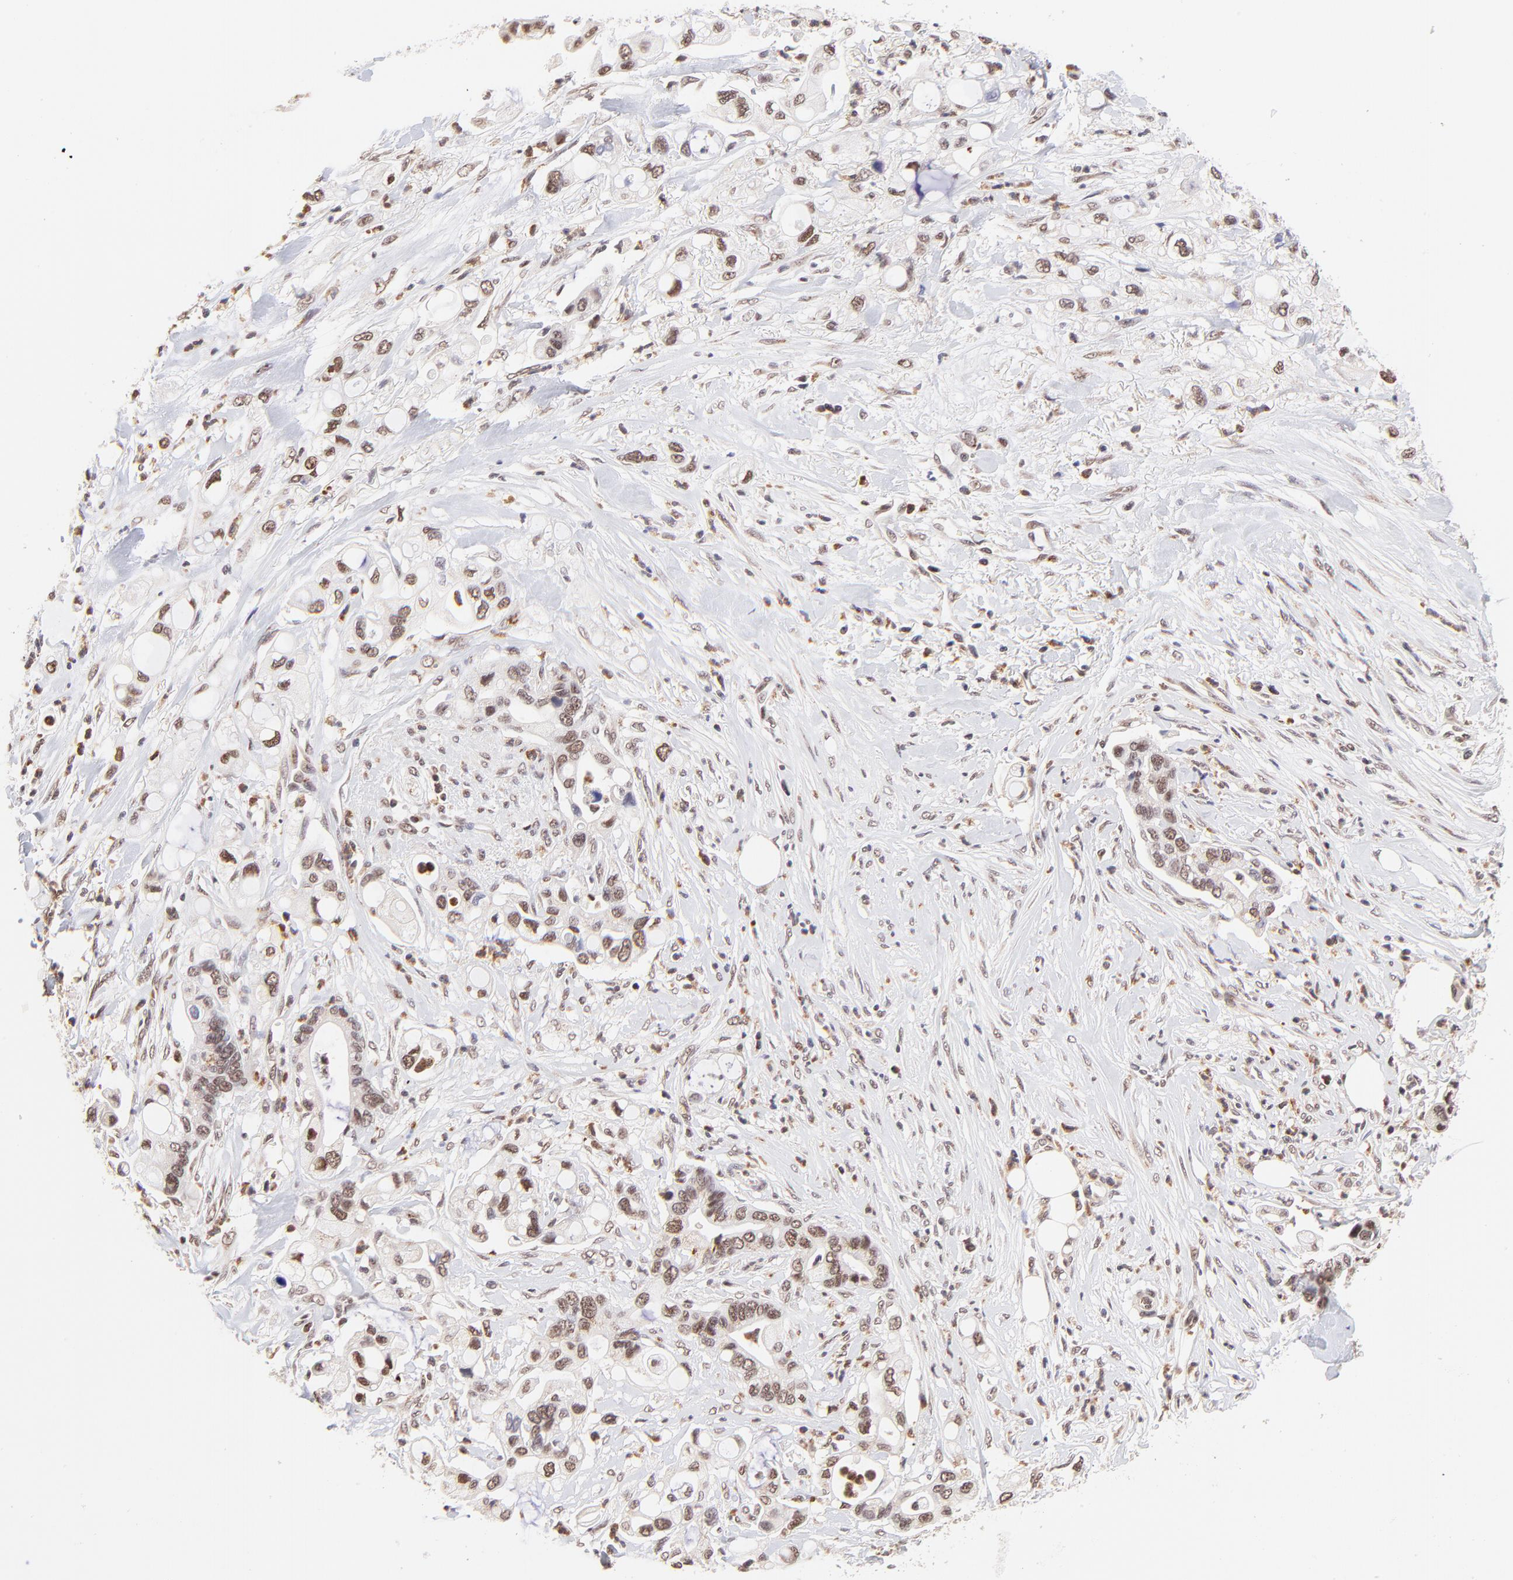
{"staining": {"intensity": "moderate", "quantity": ">75%", "location": "nuclear"}, "tissue": "pancreatic cancer", "cell_type": "Tumor cells", "image_type": "cancer", "snomed": [{"axis": "morphology", "description": "Adenocarcinoma, NOS"}, {"axis": "topography", "description": "Pancreas"}], "caption": "IHC micrograph of neoplastic tissue: pancreatic cancer stained using immunohistochemistry reveals medium levels of moderate protein expression localized specifically in the nuclear of tumor cells, appearing as a nuclear brown color.", "gene": "MED12", "patient": {"sex": "male", "age": 70}}